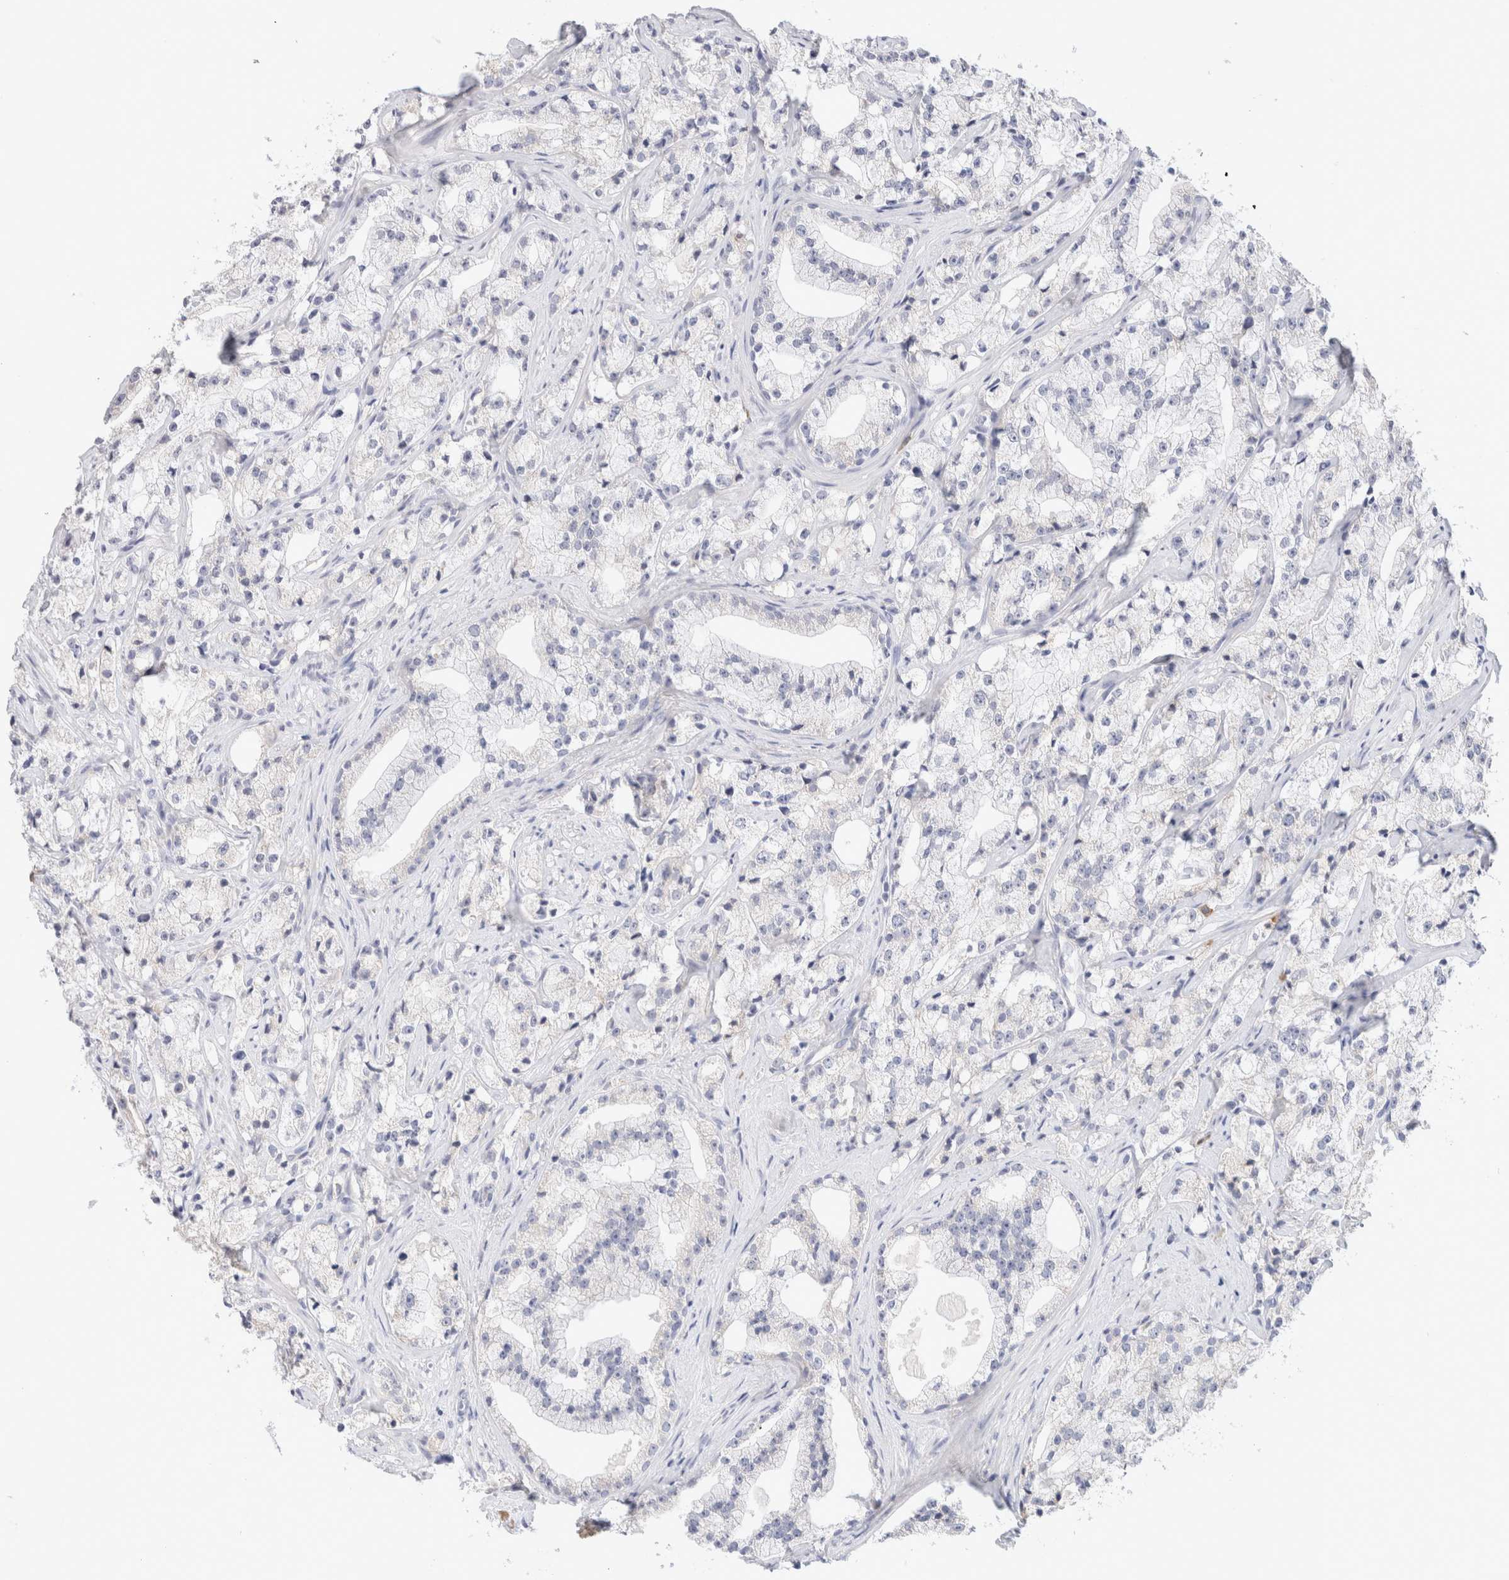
{"staining": {"intensity": "negative", "quantity": "none", "location": "none"}, "tissue": "prostate cancer", "cell_type": "Tumor cells", "image_type": "cancer", "snomed": [{"axis": "morphology", "description": "Adenocarcinoma, High grade"}, {"axis": "topography", "description": "Prostate"}], "caption": "High magnification brightfield microscopy of high-grade adenocarcinoma (prostate) stained with DAB (3,3'-diaminobenzidine) (brown) and counterstained with hematoxylin (blue): tumor cells show no significant staining.", "gene": "GADD45G", "patient": {"sex": "male", "age": 64}}